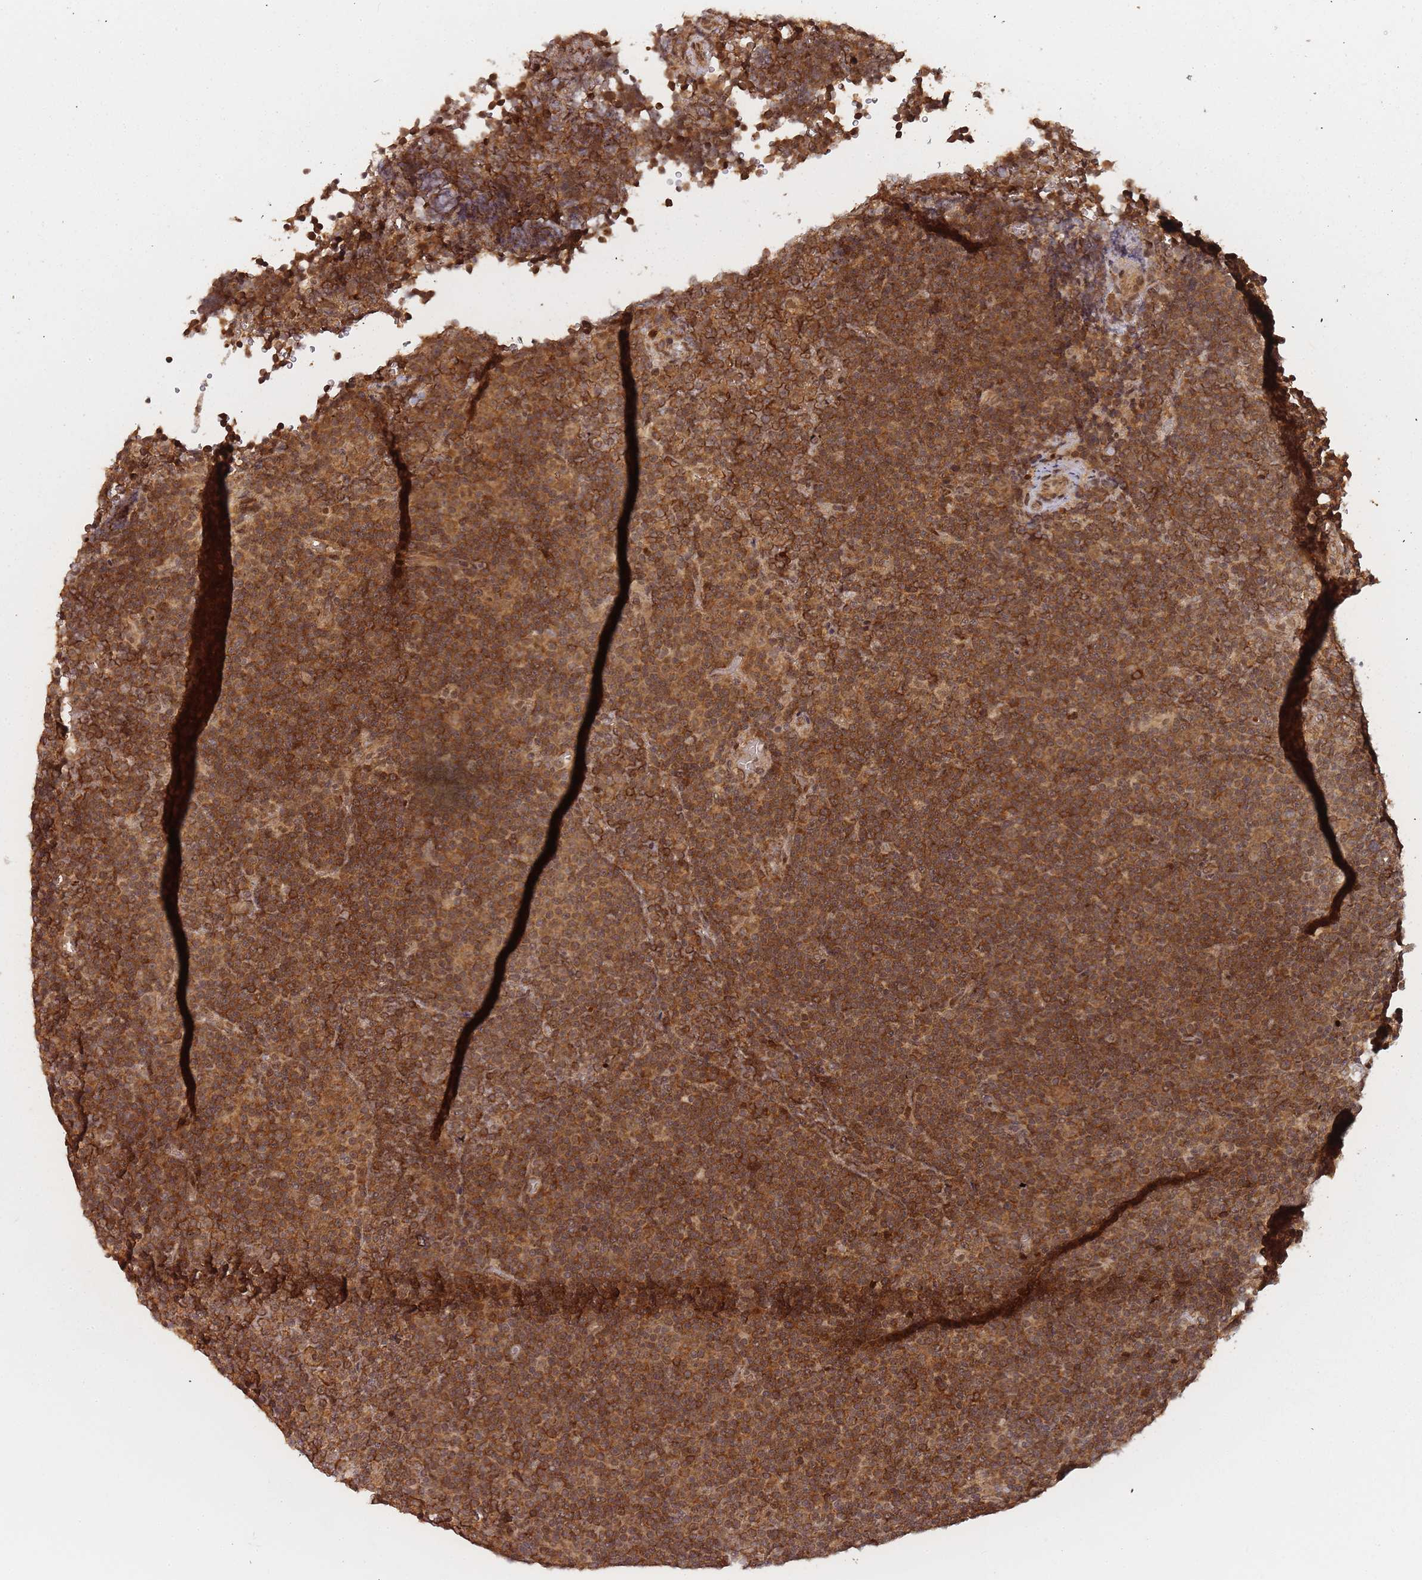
{"staining": {"intensity": "moderate", "quantity": ">75%", "location": "cytoplasmic/membranous,nuclear"}, "tissue": "lymphoma", "cell_type": "Tumor cells", "image_type": "cancer", "snomed": [{"axis": "morphology", "description": "Malignant lymphoma, non-Hodgkin's type, Low grade"}, {"axis": "topography", "description": "Lymph node"}], "caption": "Immunohistochemical staining of human malignant lymphoma, non-Hodgkin's type (low-grade) displays moderate cytoplasmic/membranous and nuclear protein staining in about >75% of tumor cells. The protein of interest is stained brown, and the nuclei are stained in blue (DAB IHC with brightfield microscopy, high magnification).", "gene": "ZNF497", "patient": {"sex": "female", "age": 67}}